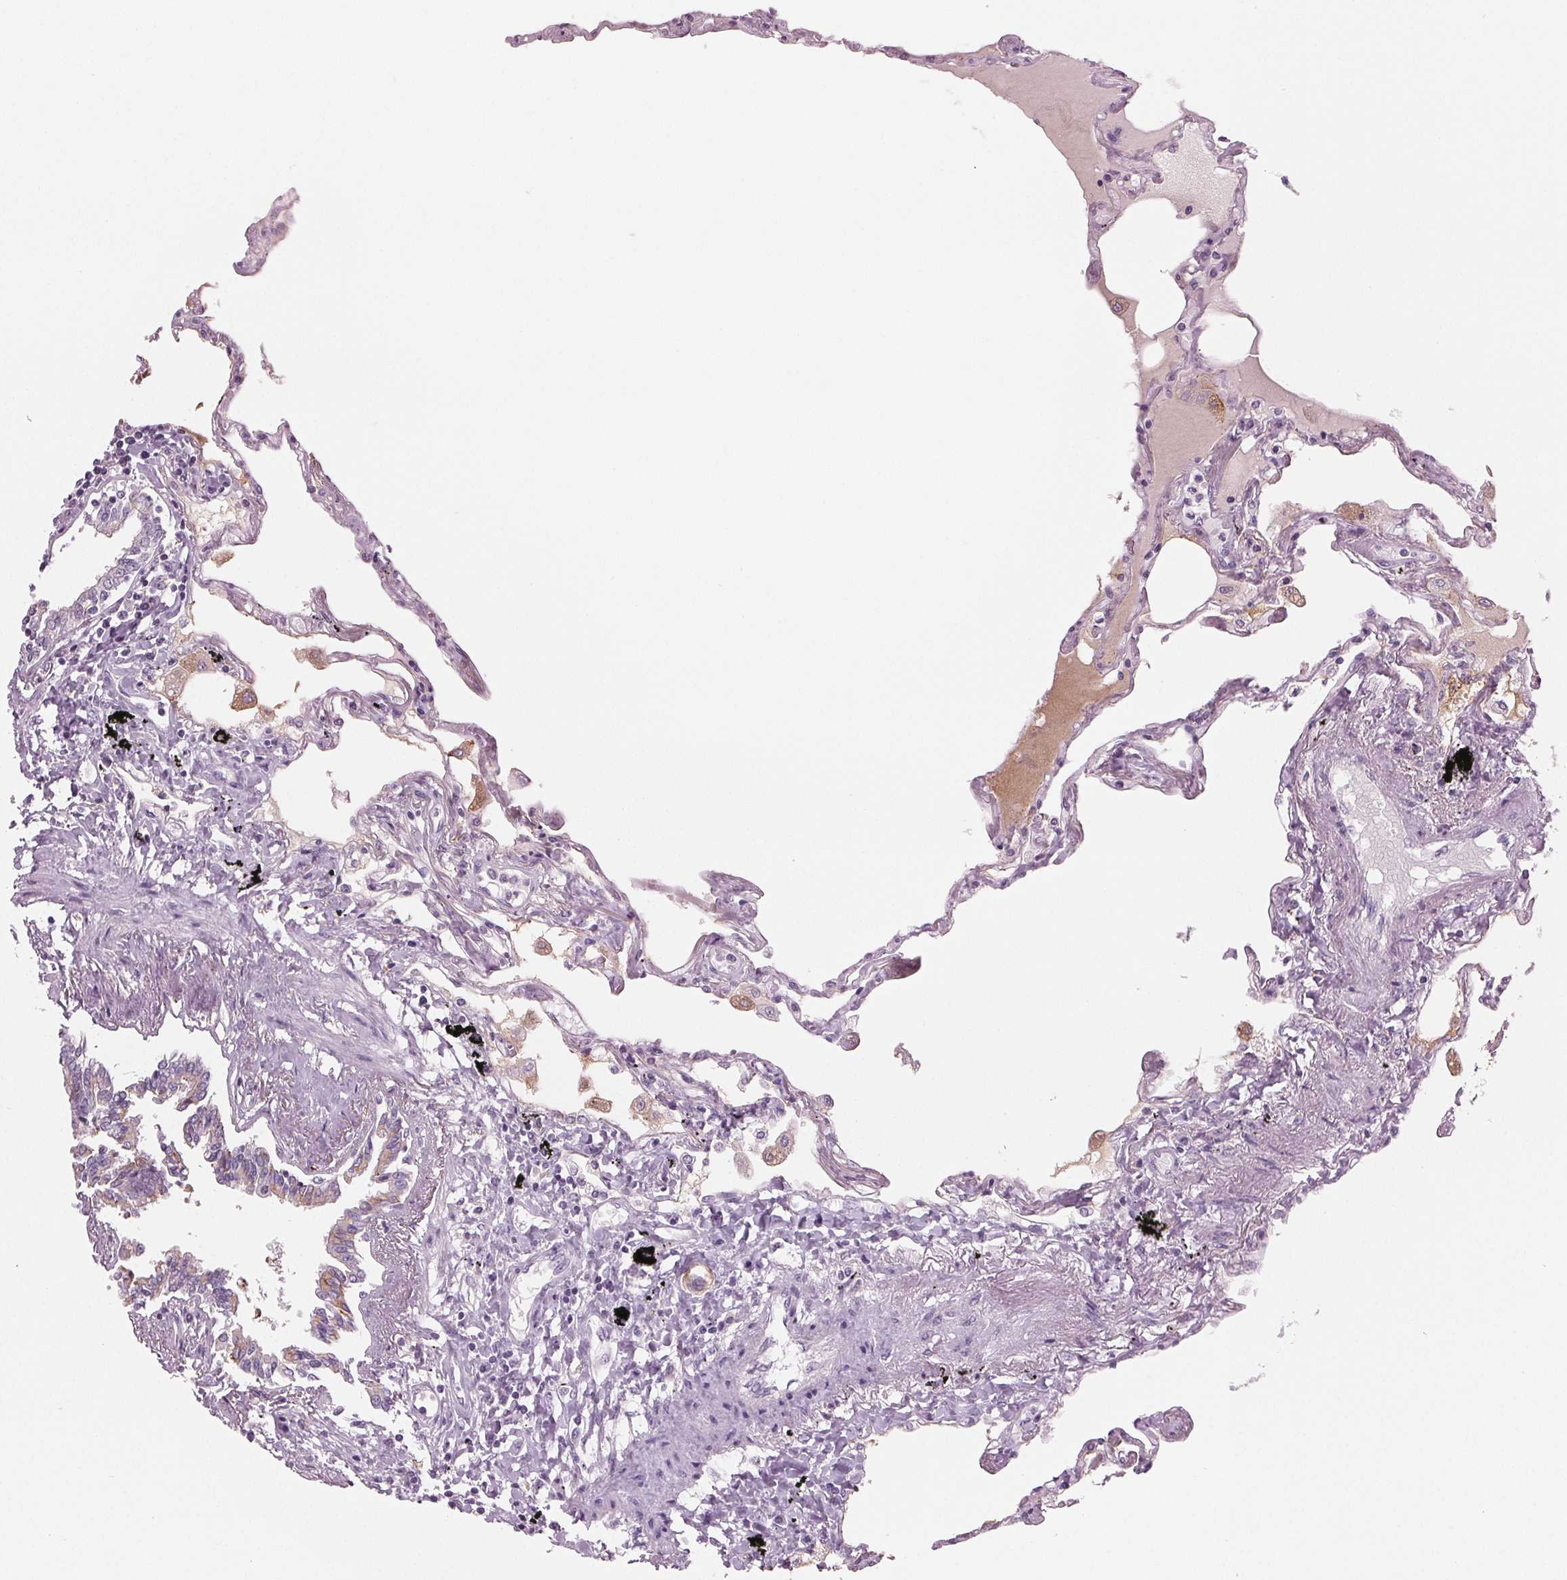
{"staining": {"intensity": "weak", "quantity": "<25%", "location": "cytoplasmic/membranous"}, "tissue": "lung", "cell_type": "Alveolar cells", "image_type": "normal", "snomed": [{"axis": "morphology", "description": "Normal tissue, NOS"}, {"axis": "morphology", "description": "Adenocarcinoma, NOS"}, {"axis": "topography", "description": "Cartilage tissue"}, {"axis": "topography", "description": "Lung"}], "caption": "Immunohistochemistry image of unremarkable lung: lung stained with DAB reveals no significant protein positivity in alveolar cells.", "gene": "PRAP1", "patient": {"sex": "female", "age": 67}}